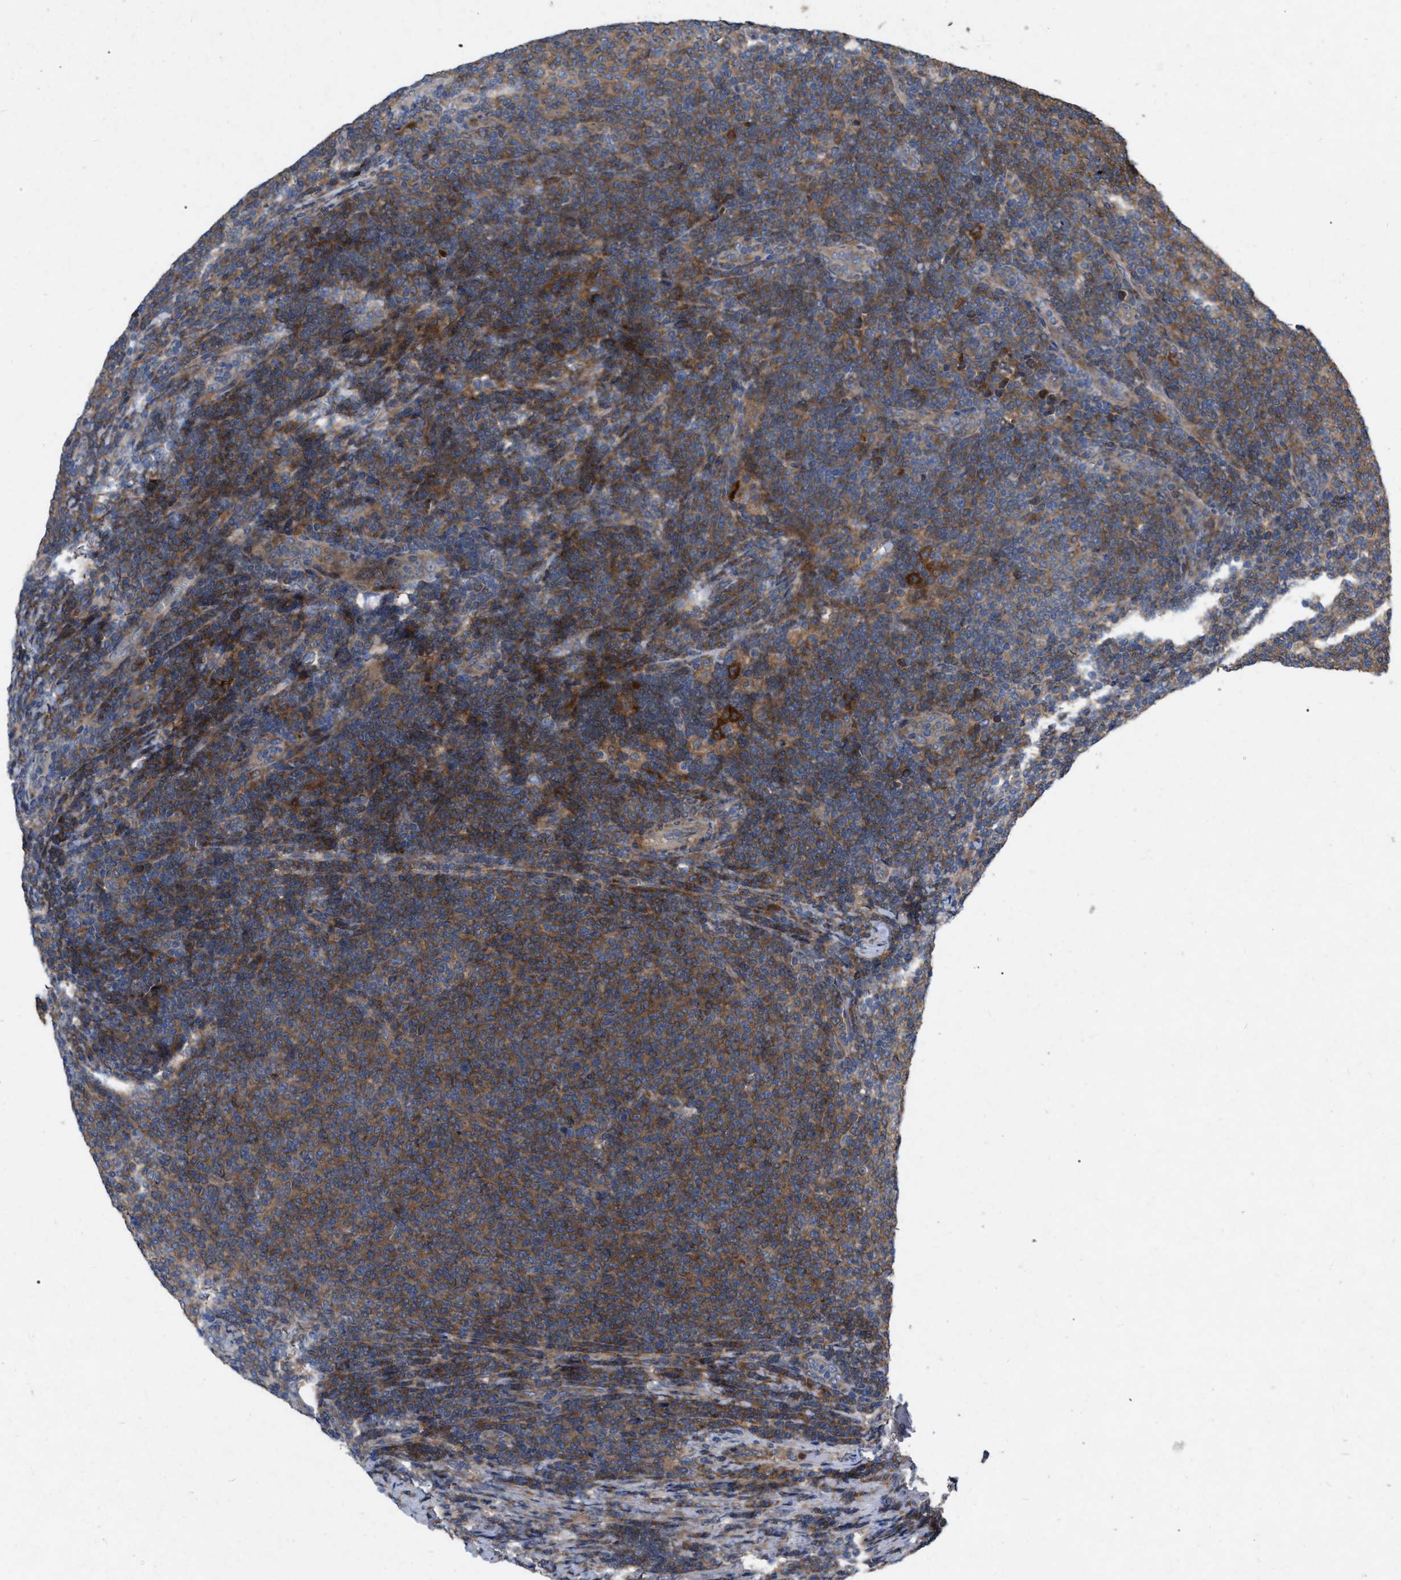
{"staining": {"intensity": "moderate", "quantity": ">75%", "location": "cytoplasmic/membranous"}, "tissue": "lymphoma", "cell_type": "Tumor cells", "image_type": "cancer", "snomed": [{"axis": "morphology", "description": "Malignant lymphoma, non-Hodgkin's type, Low grade"}, {"axis": "topography", "description": "Lymph node"}], "caption": "Malignant lymphoma, non-Hodgkin's type (low-grade) stained for a protein (brown) exhibits moderate cytoplasmic/membranous positive staining in approximately >75% of tumor cells.", "gene": "CDKN2C", "patient": {"sex": "male", "age": 66}}